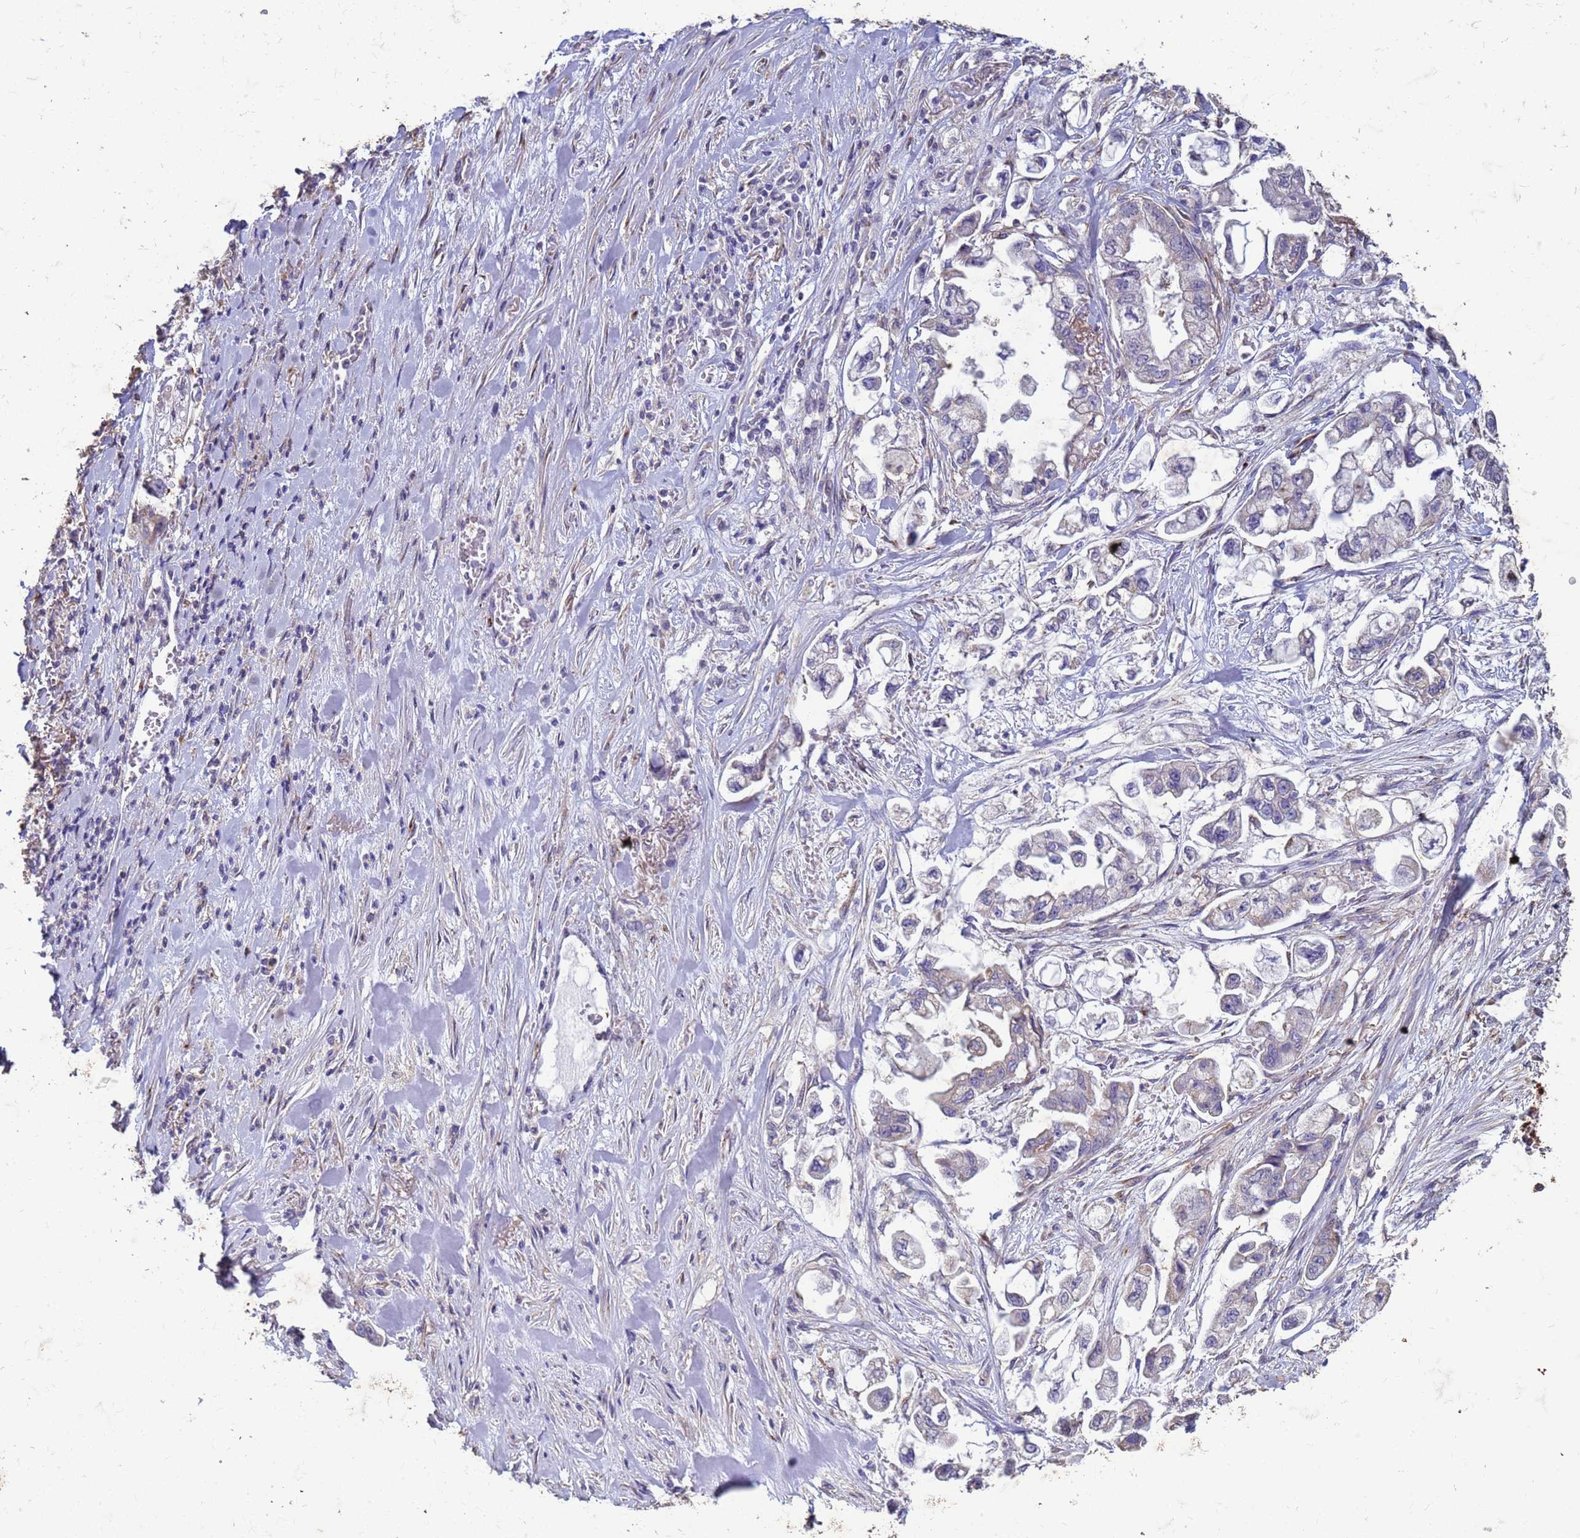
{"staining": {"intensity": "negative", "quantity": "none", "location": "none"}, "tissue": "stomach cancer", "cell_type": "Tumor cells", "image_type": "cancer", "snomed": [{"axis": "morphology", "description": "Adenocarcinoma, NOS"}, {"axis": "topography", "description": "Stomach"}], "caption": "Tumor cells are negative for protein expression in human stomach cancer (adenocarcinoma). Nuclei are stained in blue.", "gene": "SLC25A15", "patient": {"sex": "male", "age": 62}}